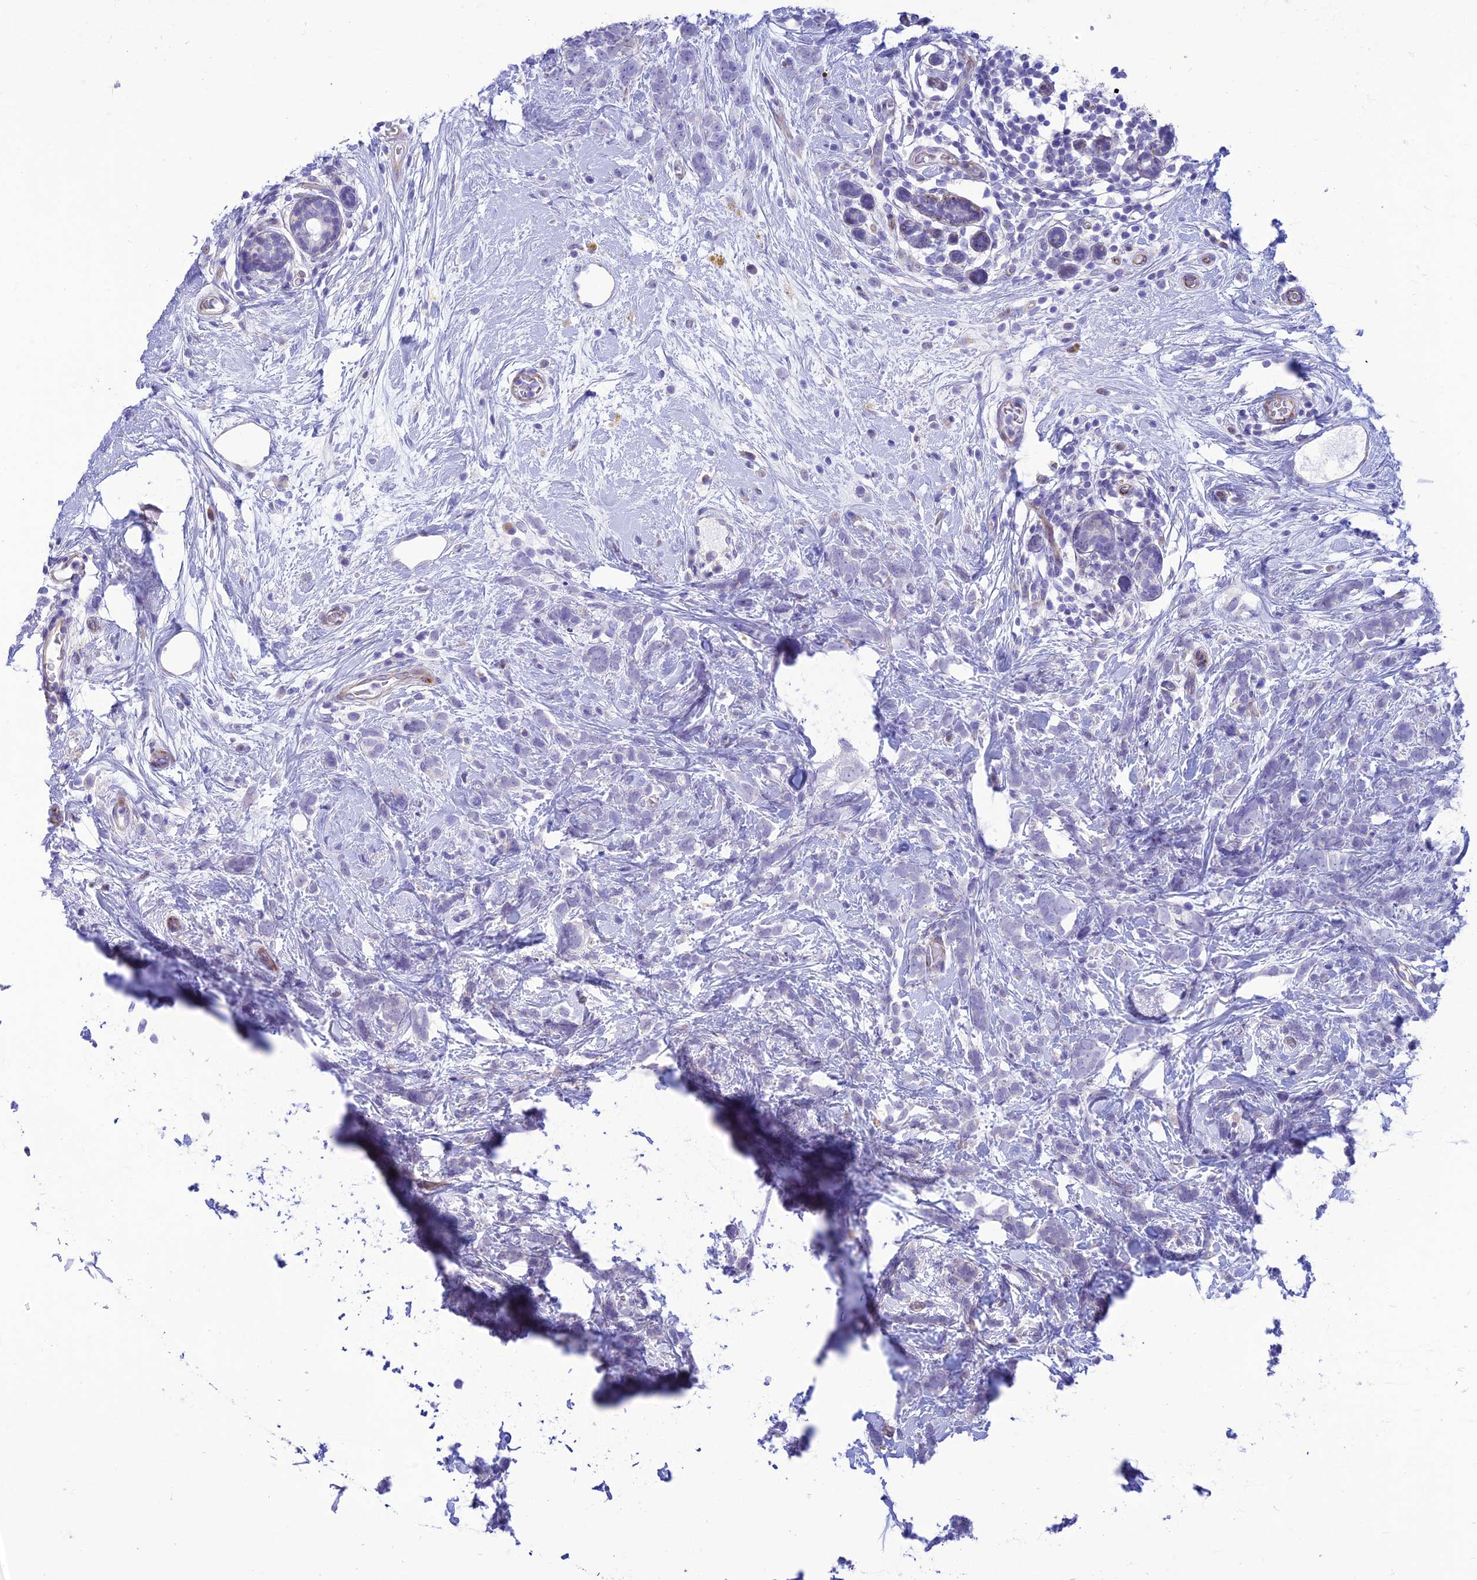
{"staining": {"intensity": "negative", "quantity": "none", "location": "none"}, "tissue": "breast cancer", "cell_type": "Tumor cells", "image_type": "cancer", "snomed": [{"axis": "morphology", "description": "Lobular carcinoma"}, {"axis": "topography", "description": "Breast"}], "caption": "DAB (3,3'-diaminobenzidine) immunohistochemical staining of breast lobular carcinoma demonstrates no significant positivity in tumor cells.", "gene": "FAM186B", "patient": {"sex": "female", "age": 58}}